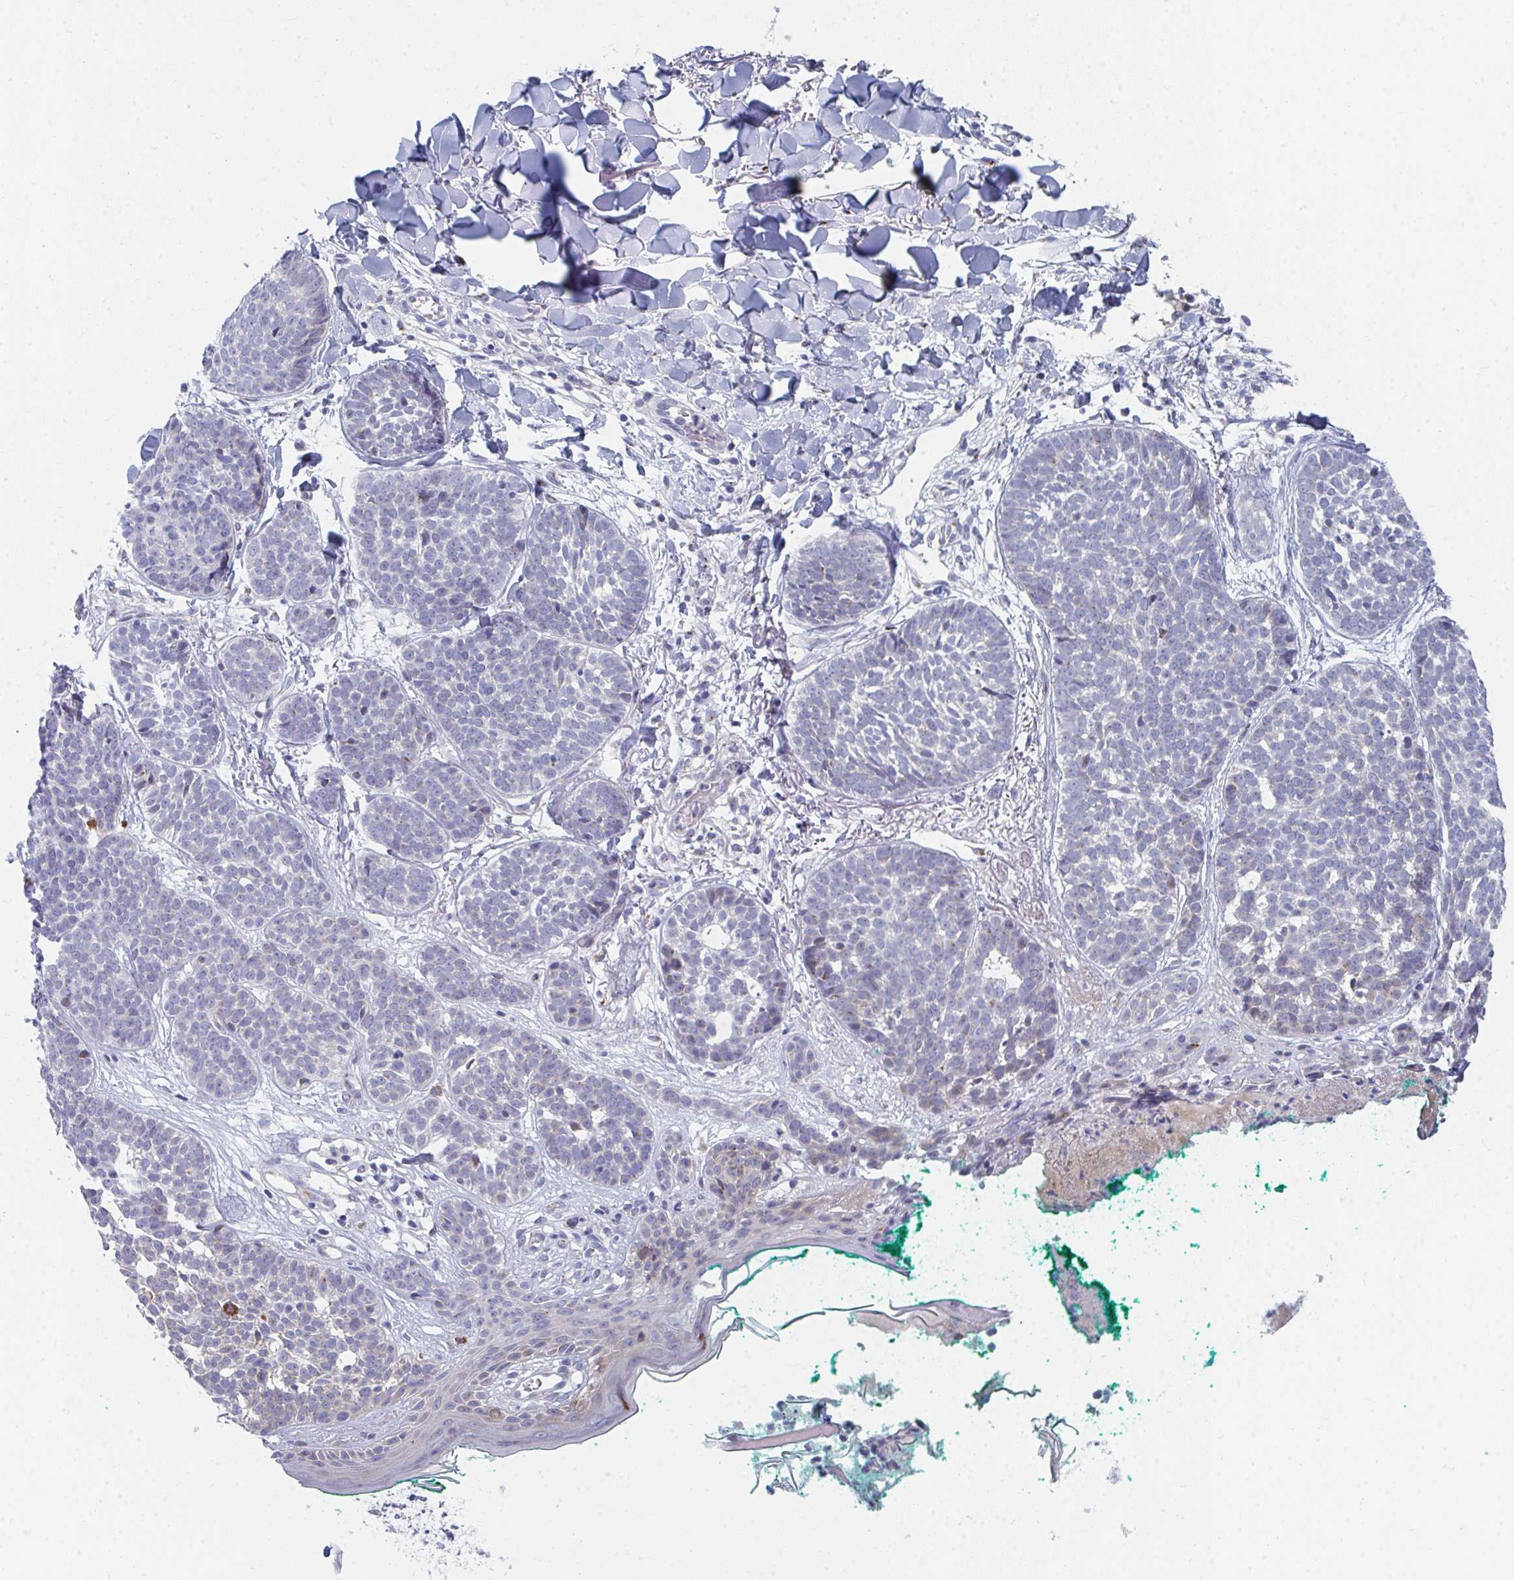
{"staining": {"intensity": "negative", "quantity": "none", "location": "none"}, "tissue": "skin cancer", "cell_type": "Tumor cells", "image_type": "cancer", "snomed": [{"axis": "morphology", "description": "Basal cell carcinoma"}, {"axis": "topography", "description": "Skin"}, {"axis": "topography", "description": "Skin of neck"}, {"axis": "topography", "description": "Skin of shoulder"}, {"axis": "topography", "description": "Skin of back"}], "caption": "Photomicrograph shows no significant protein staining in tumor cells of skin basal cell carcinoma. The staining was performed using DAB (3,3'-diaminobenzidine) to visualize the protein expression in brown, while the nuclei were stained in blue with hematoxylin (Magnification: 20x).", "gene": "PSMG1", "patient": {"sex": "male", "age": 80}}